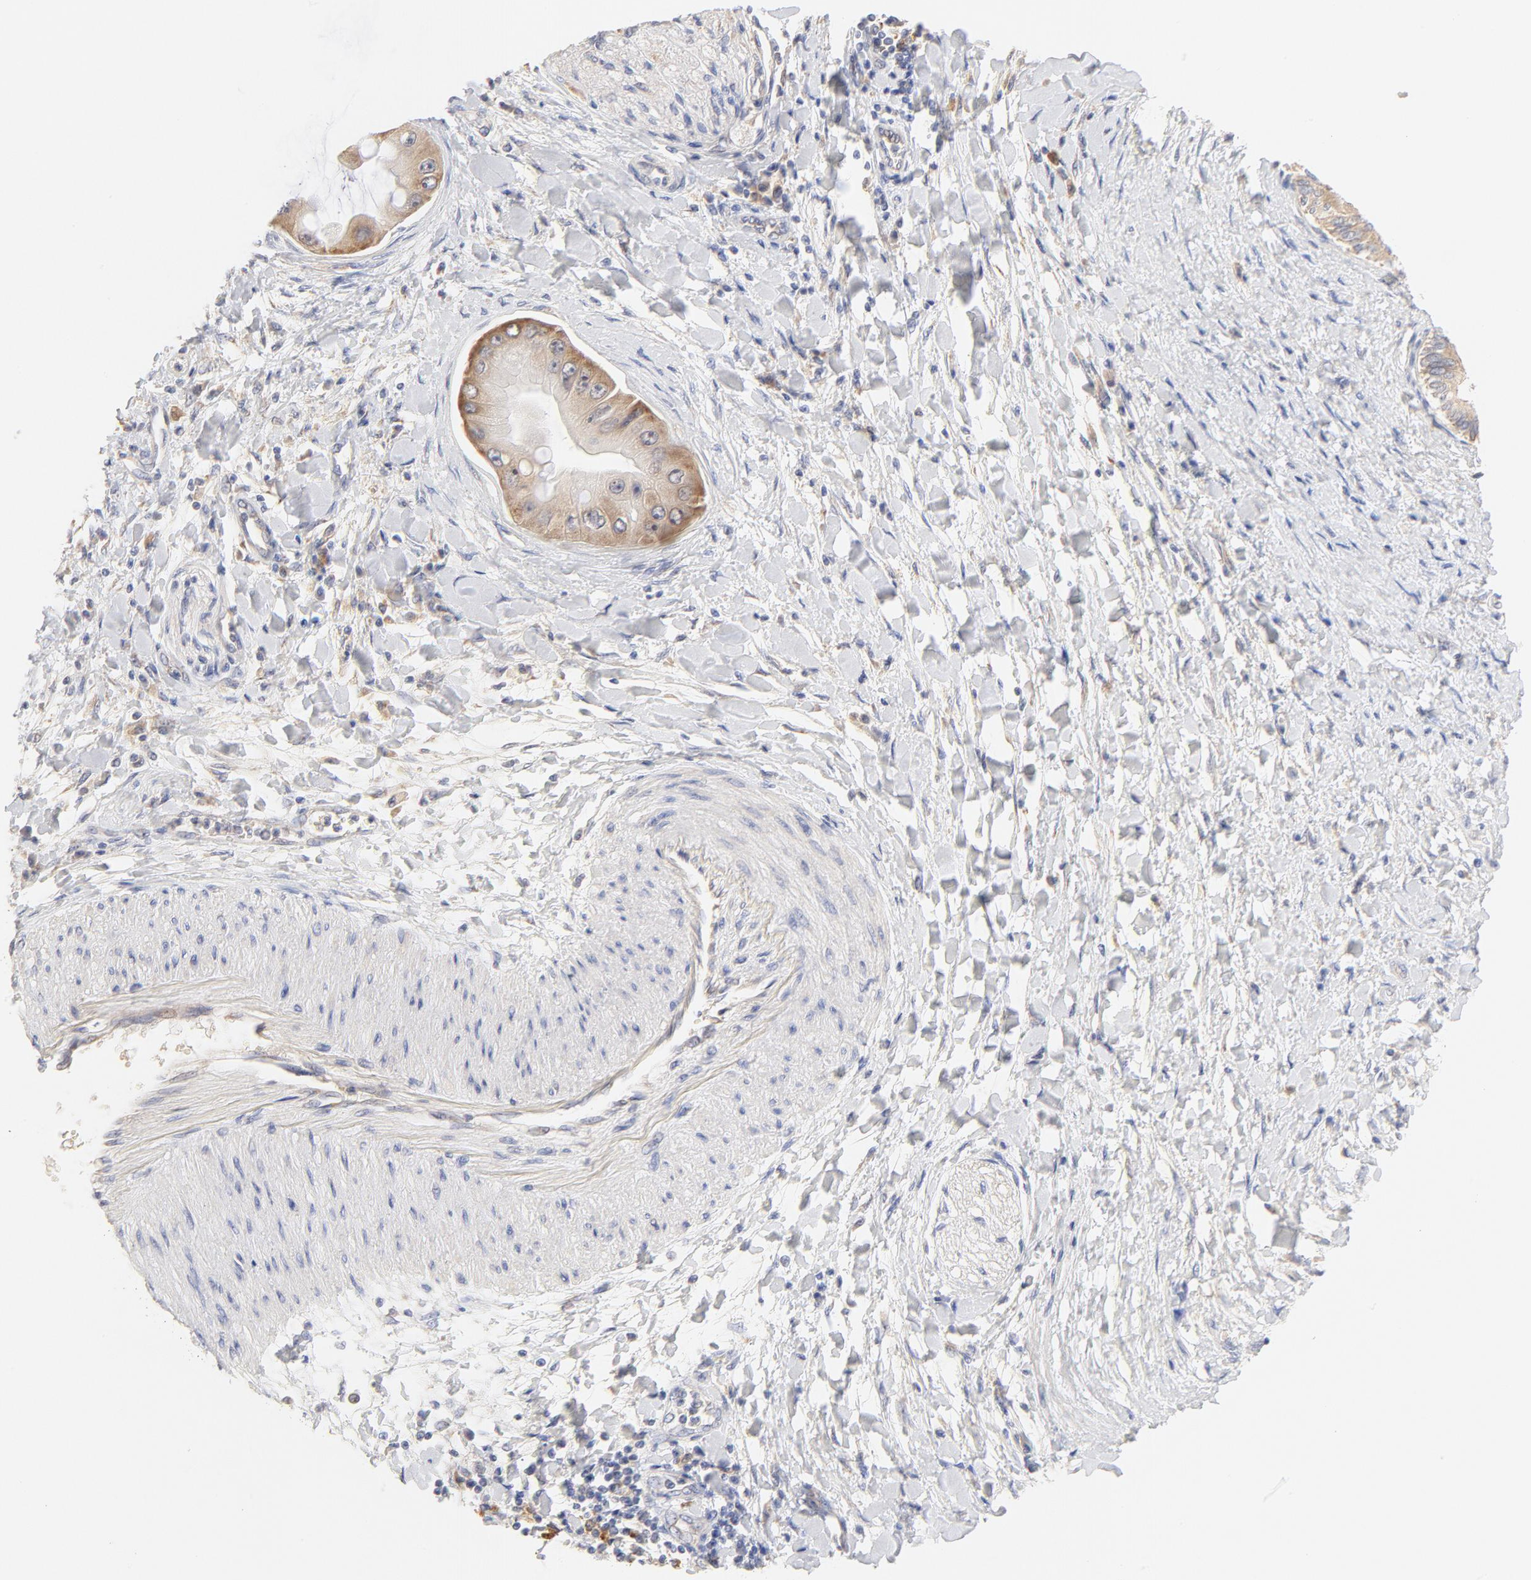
{"staining": {"intensity": "negative", "quantity": "none", "location": "none"}, "tissue": "adipose tissue", "cell_type": "Adipocytes", "image_type": "normal", "snomed": [{"axis": "morphology", "description": "Normal tissue, NOS"}, {"axis": "morphology", "description": "Cholangiocarcinoma"}, {"axis": "topography", "description": "Liver"}, {"axis": "topography", "description": "Peripheral nerve tissue"}], "caption": "IHC of benign adipose tissue reveals no expression in adipocytes. (DAB (3,3'-diaminobenzidine) IHC visualized using brightfield microscopy, high magnification).", "gene": "MTERF2", "patient": {"sex": "male", "age": 50}}